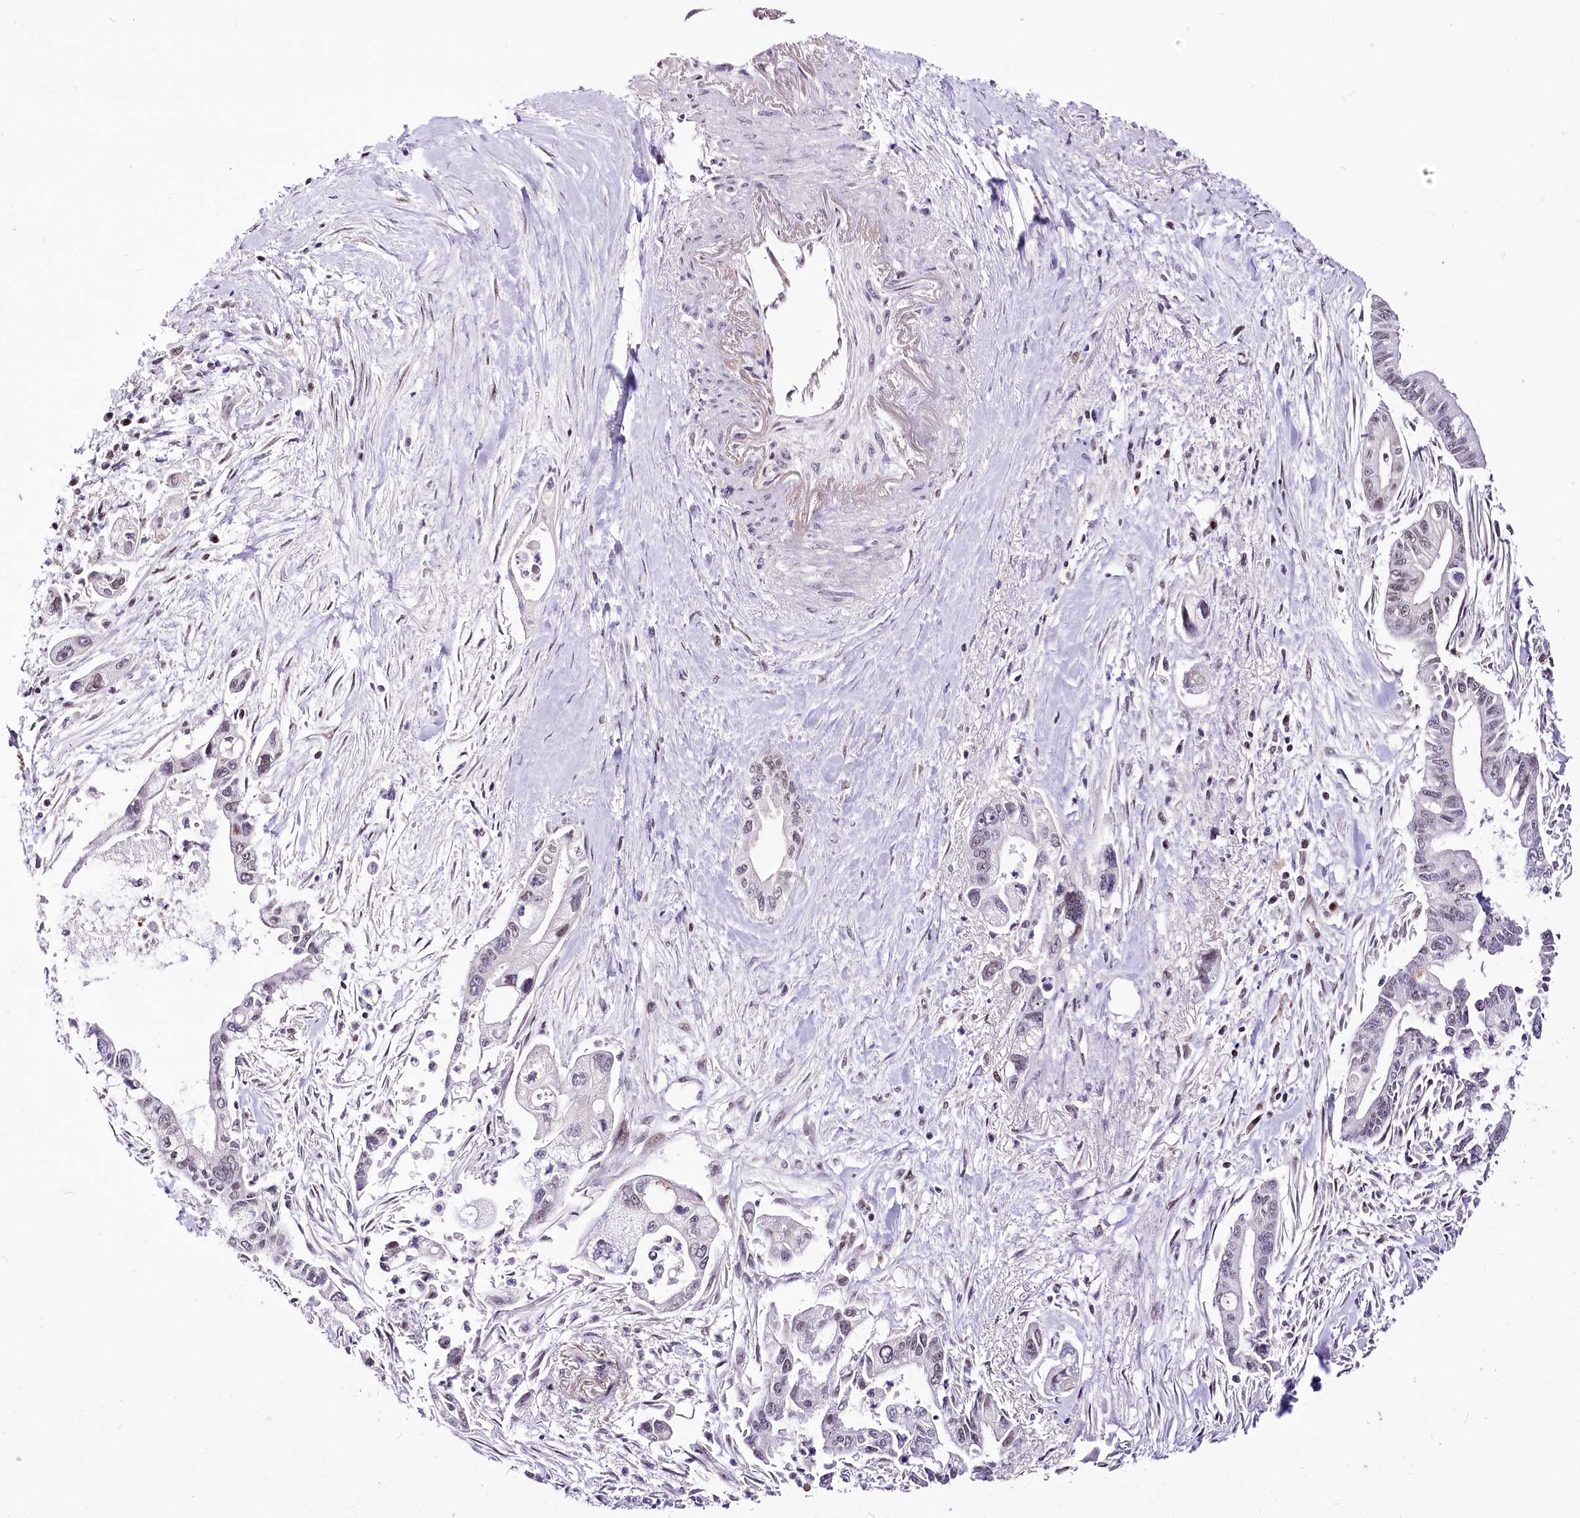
{"staining": {"intensity": "negative", "quantity": "none", "location": "none"}, "tissue": "pancreatic cancer", "cell_type": "Tumor cells", "image_type": "cancer", "snomed": [{"axis": "morphology", "description": "Adenocarcinoma, NOS"}, {"axis": "topography", "description": "Pancreas"}], "caption": "DAB immunohistochemical staining of adenocarcinoma (pancreatic) exhibits no significant expression in tumor cells.", "gene": "POLA2", "patient": {"sex": "male", "age": 70}}